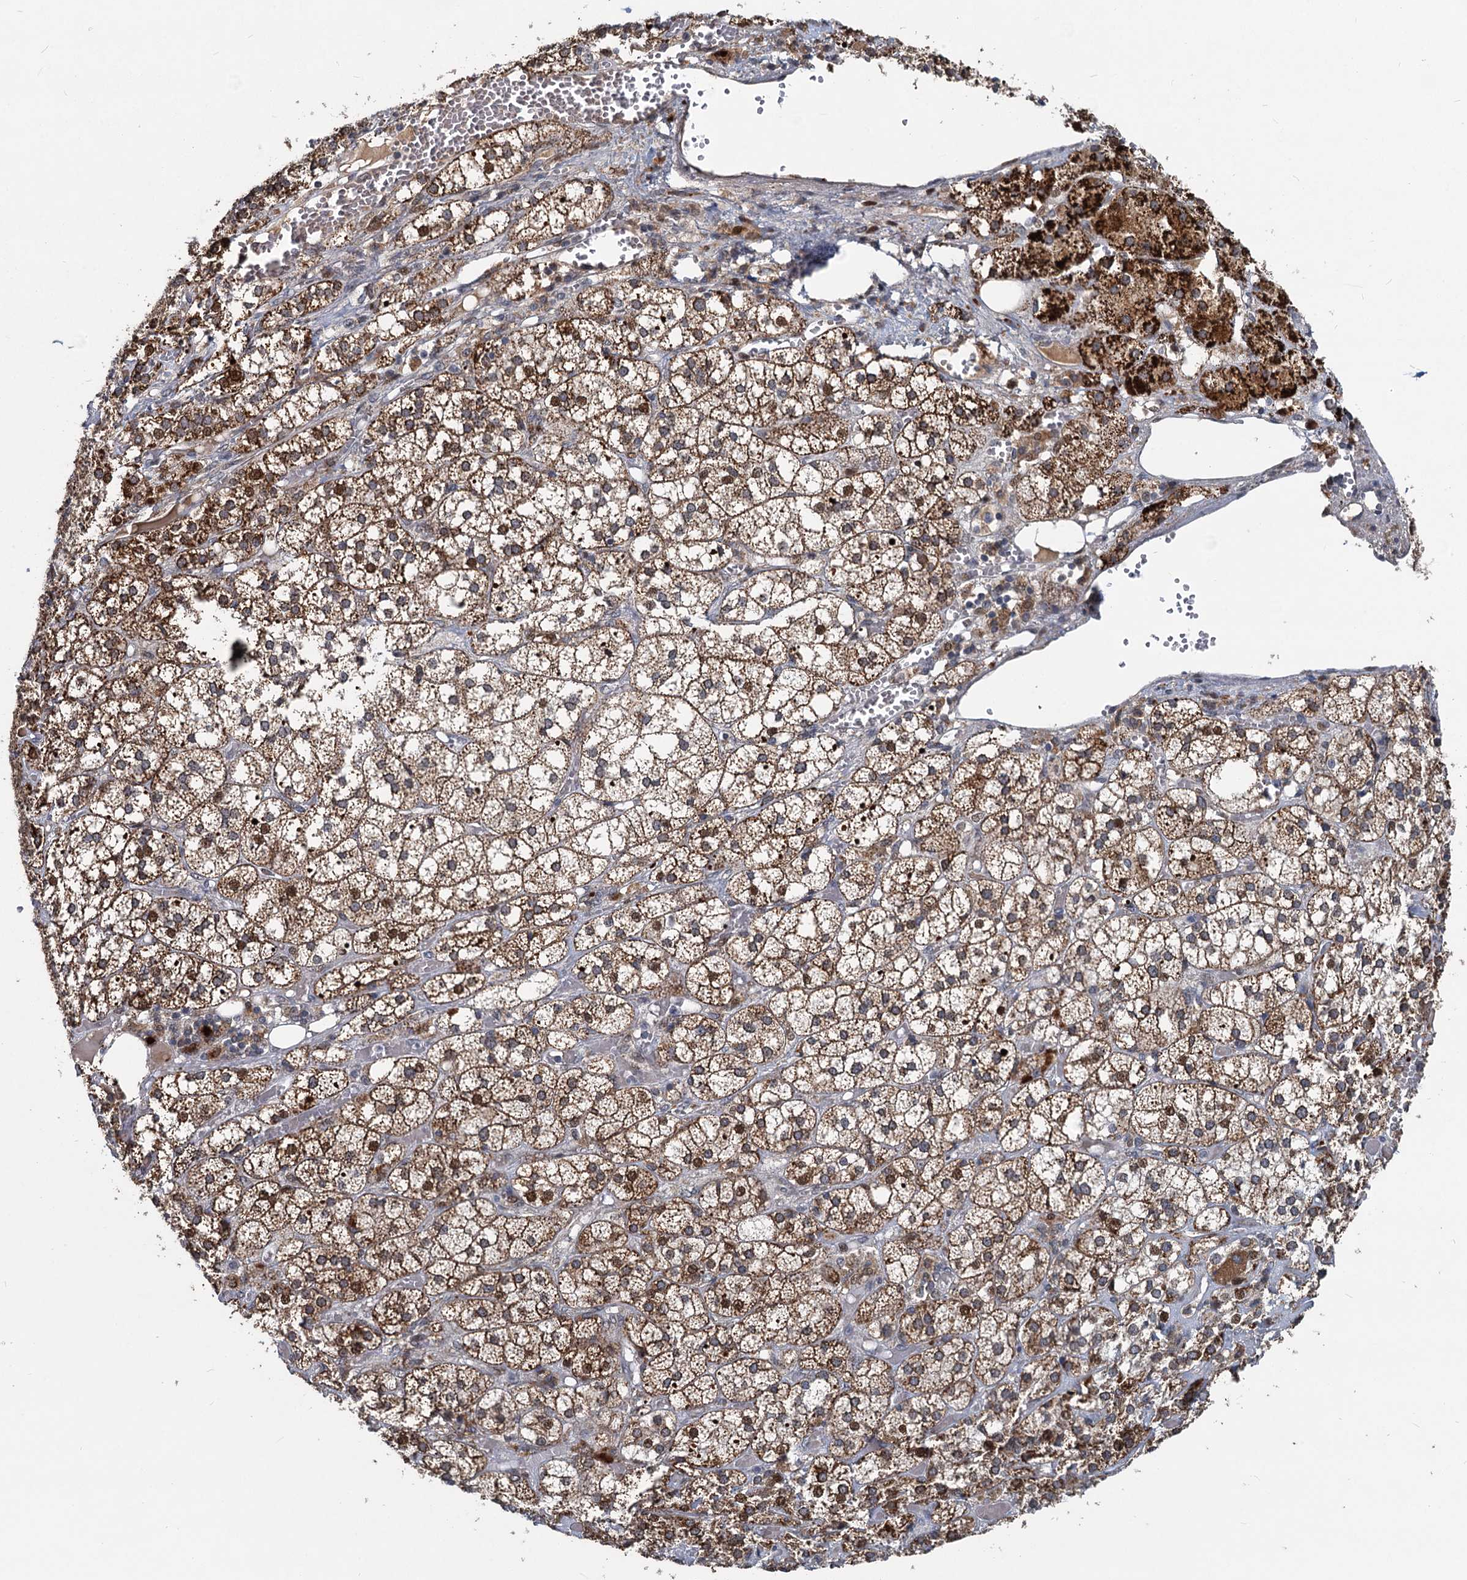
{"staining": {"intensity": "strong", "quantity": "25%-75%", "location": "cytoplasmic/membranous,nuclear"}, "tissue": "adrenal gland", "cell_type": "Glandular cells", "image_type": "normal", "snomed": [{"axis": "morphology", "description": "Normal tissue, NOS"}, {"axis": "topography", "description": "Adrenal gland"}], "caption": "Normal adrenal gland was stained to show a protein in brown. There is high levels of strong cytoplasmic/membranous,nuclear staining in approximately 25%-75% of glandular cells.", "gene": "RITA1", "patient": {"sex": "female", "age": 61}}